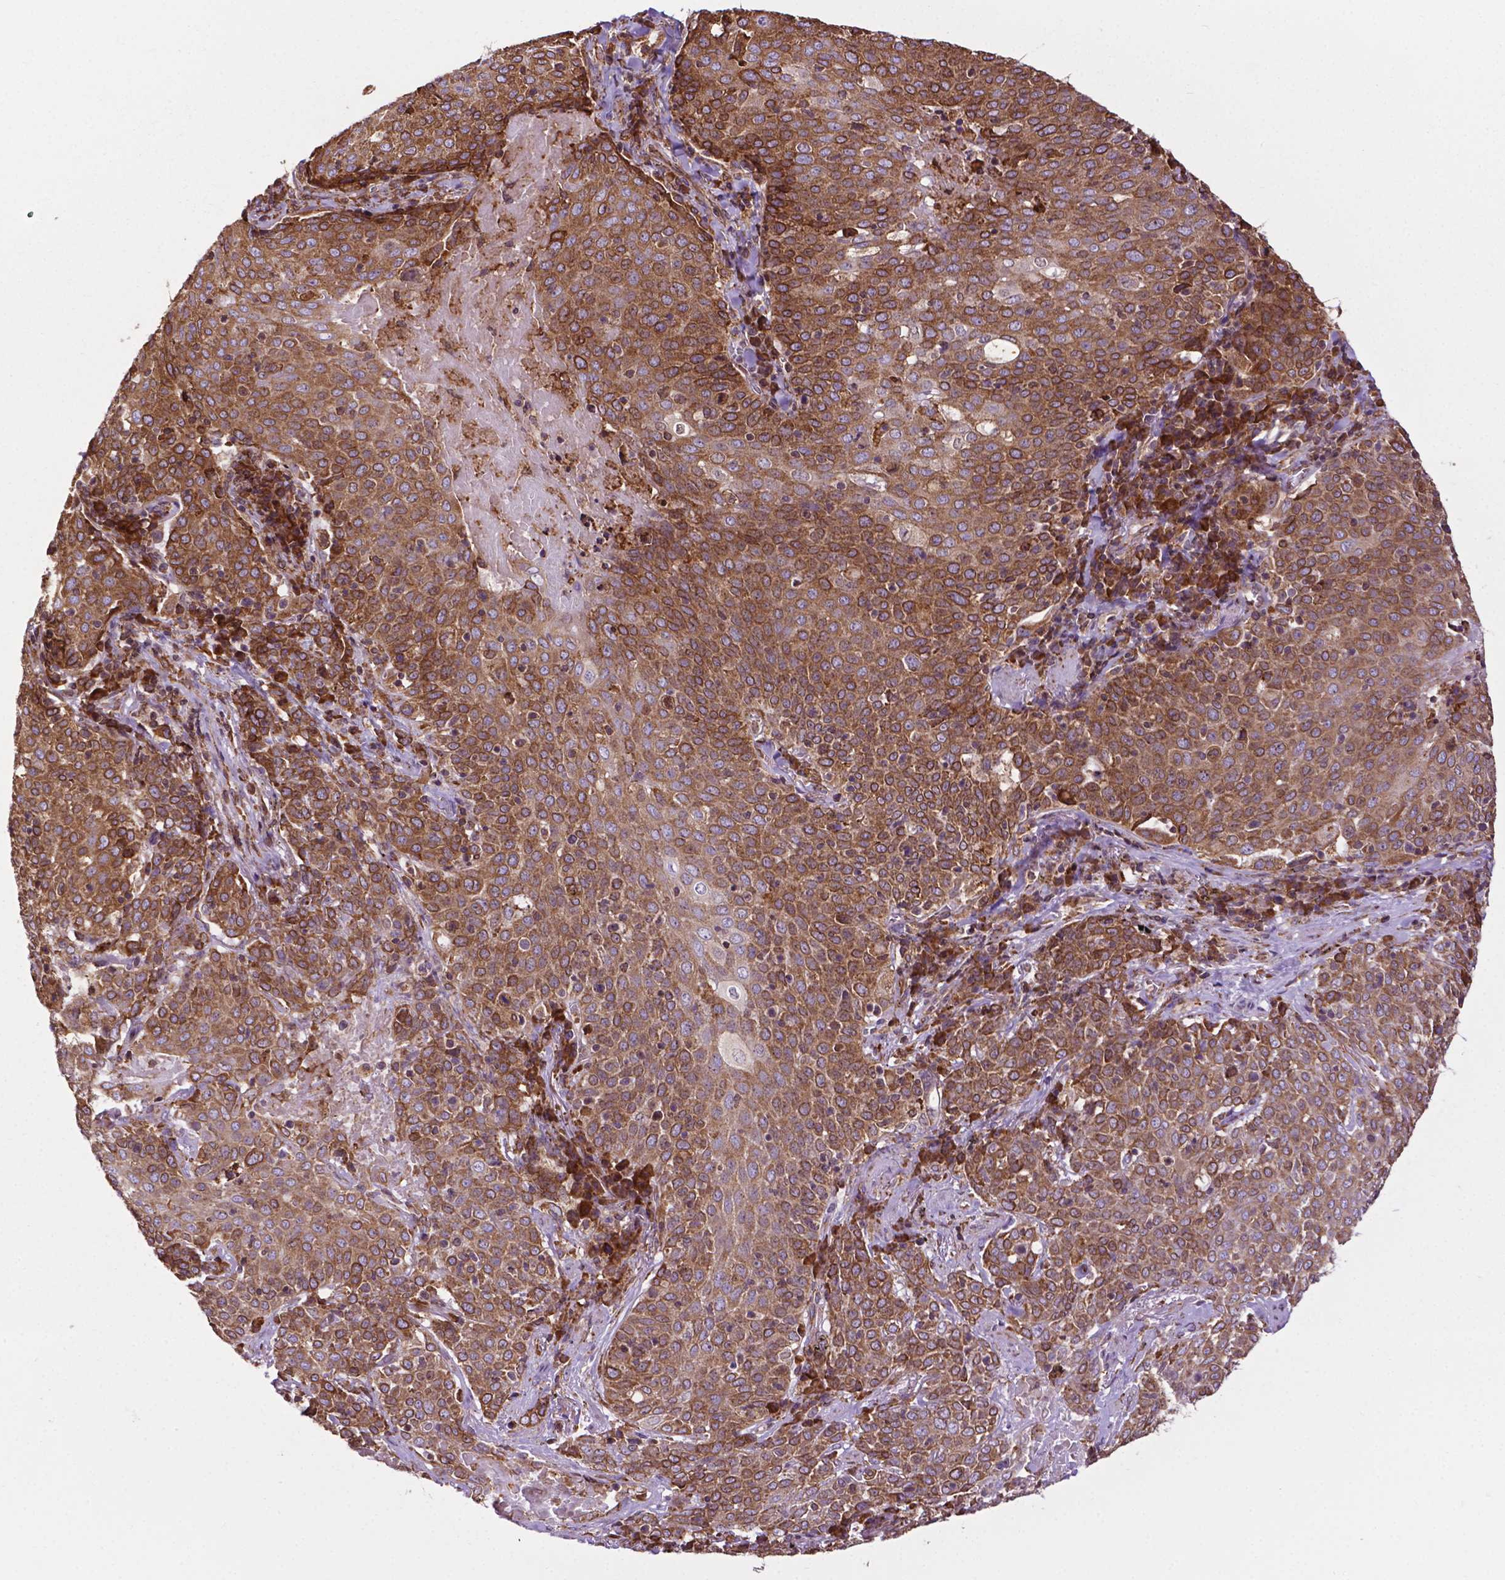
{"staining": {"intensity": "moderate", "quantity": ">75%", "location": "cytoplasmic/membranous"}, "tissue": "lung cancer", "cell_type": "Tumor cells", "image_type": "cancer", "snomed": [{"axis": "morphology", "description": "Squamous cell carcinoma, NOS"}, {"axis": "topography", "description": "Lung"}], "caption": "Lung cancer (squamous cell carcinoma) was stained to show a protein in brown. There is medium levels of moderate cytoplasmic/membranous staining in about >75% of tumor cells.", "gene": "GANAB", "patient": {"sex": "male", "age": 82}}